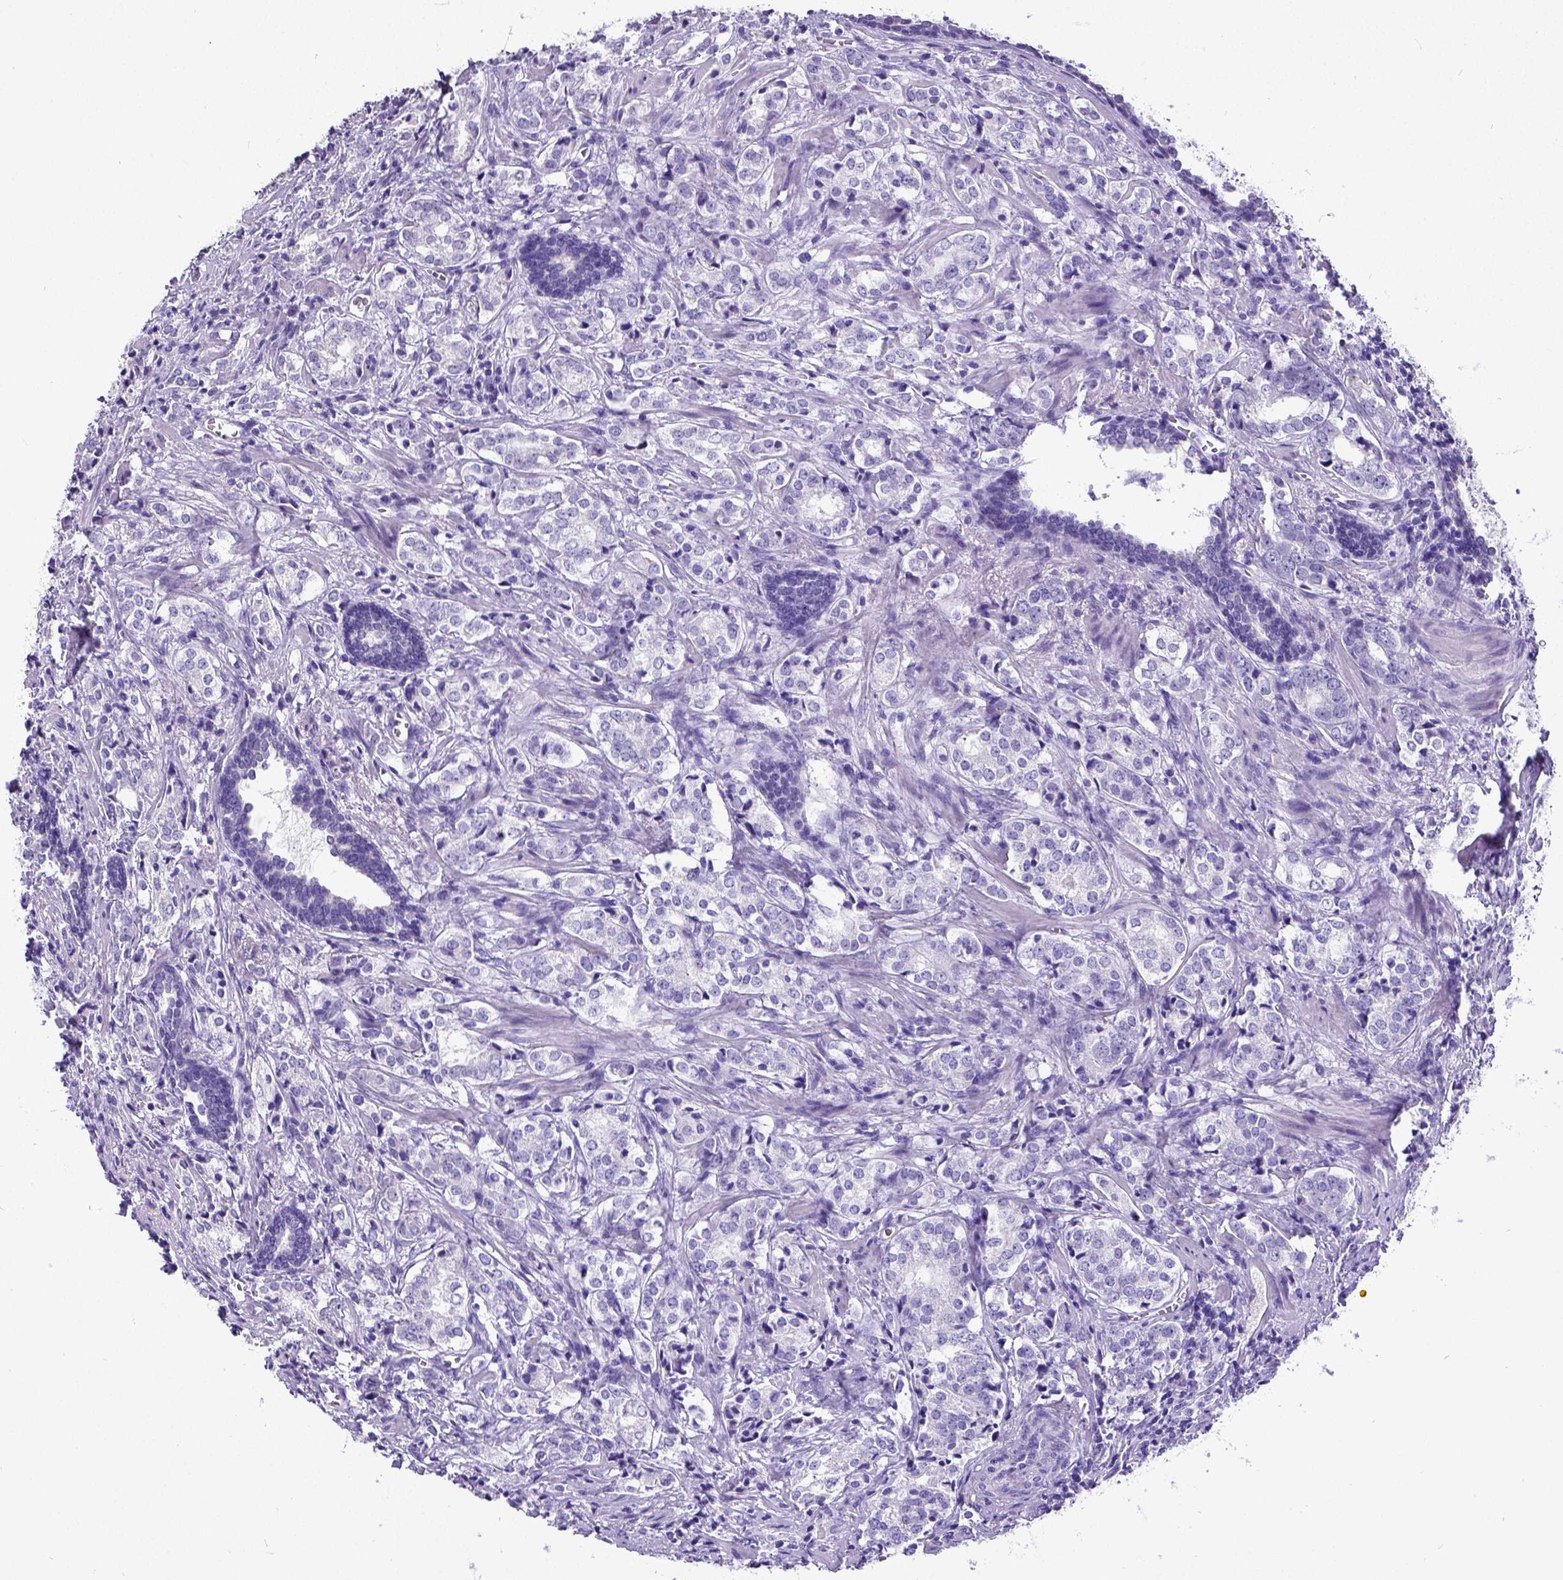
{"staining": {"intensity": "negative", "quantity": "none", "location": "none"}, "tissue": "prostate cancer", "cell_type": "Tumor cells", "image_type": "cancer", "snomed": [{"axis": "morphology", "description": "Adenocarcinoma, NOS"}, {"axis": "topography", "description": "Prostate and seminal vesicle, NOS"}], "caption": "Immunohistochemistry (IHC) micrograph of neoplastic tissue: adenocarcinoma (prostate) stained with DAB exhibits no significant protein expression in tumor cells. (DAB immunohistochemistry (IHC), high magnification).", "gene": "SATB2", "patient": {"sex": "male", "age": 63}}